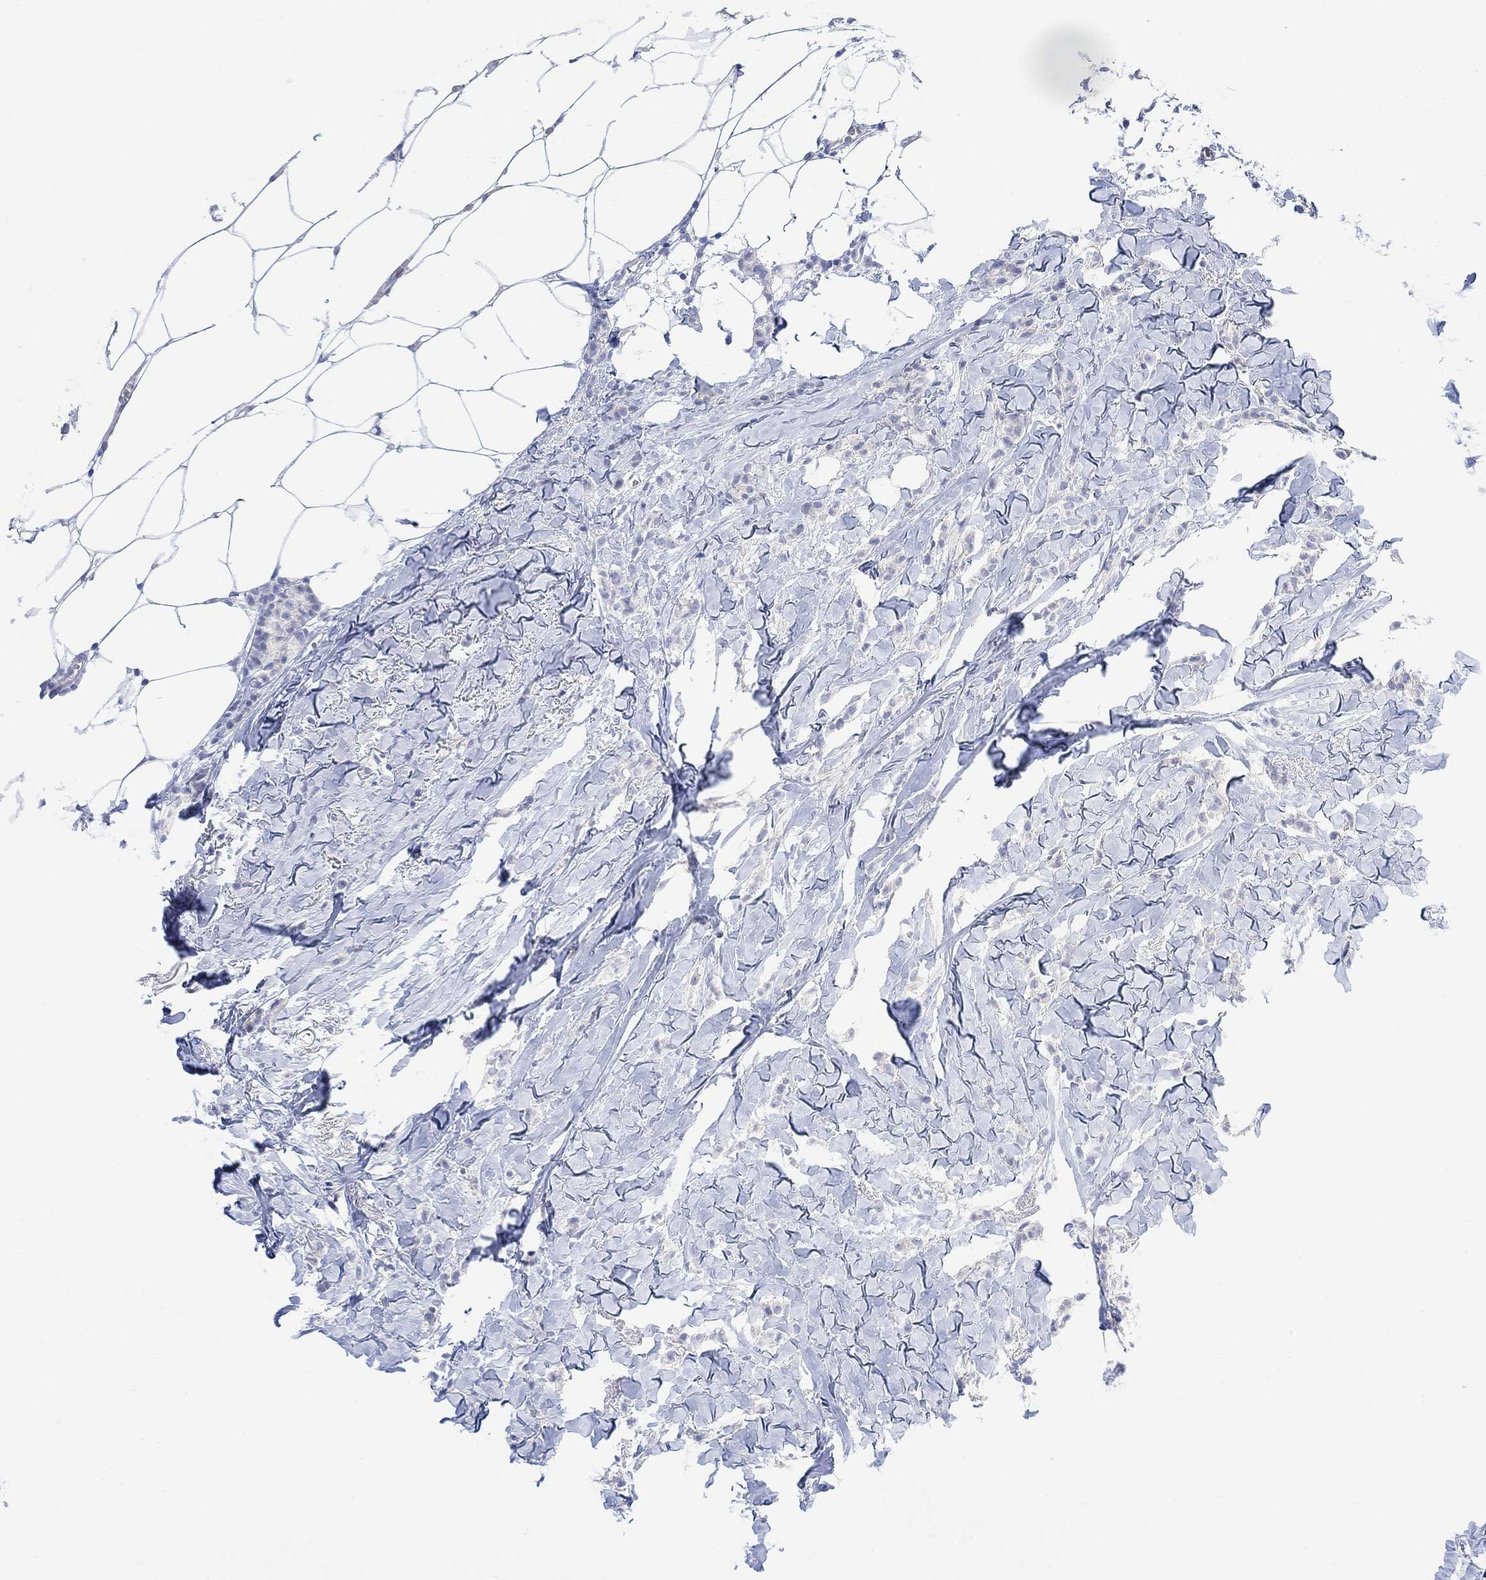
{"staining": {"intensity": "negative", "quantity": "none", "location": "none"}, "tissue": "breast cancer", "cell_type": "Tumor cells", "image_type": "cancer", "snomed": [{"axis": "morphology", "description": "Duct carcinoma"}, {"axis": "topography", "description": "Breast"}], "caption": "This is an IHC histopathology image of breast cancer. There is no staining in tumor cells.", "gene": "TLDC2", "patient": {"sex": "female", "age": 85}}